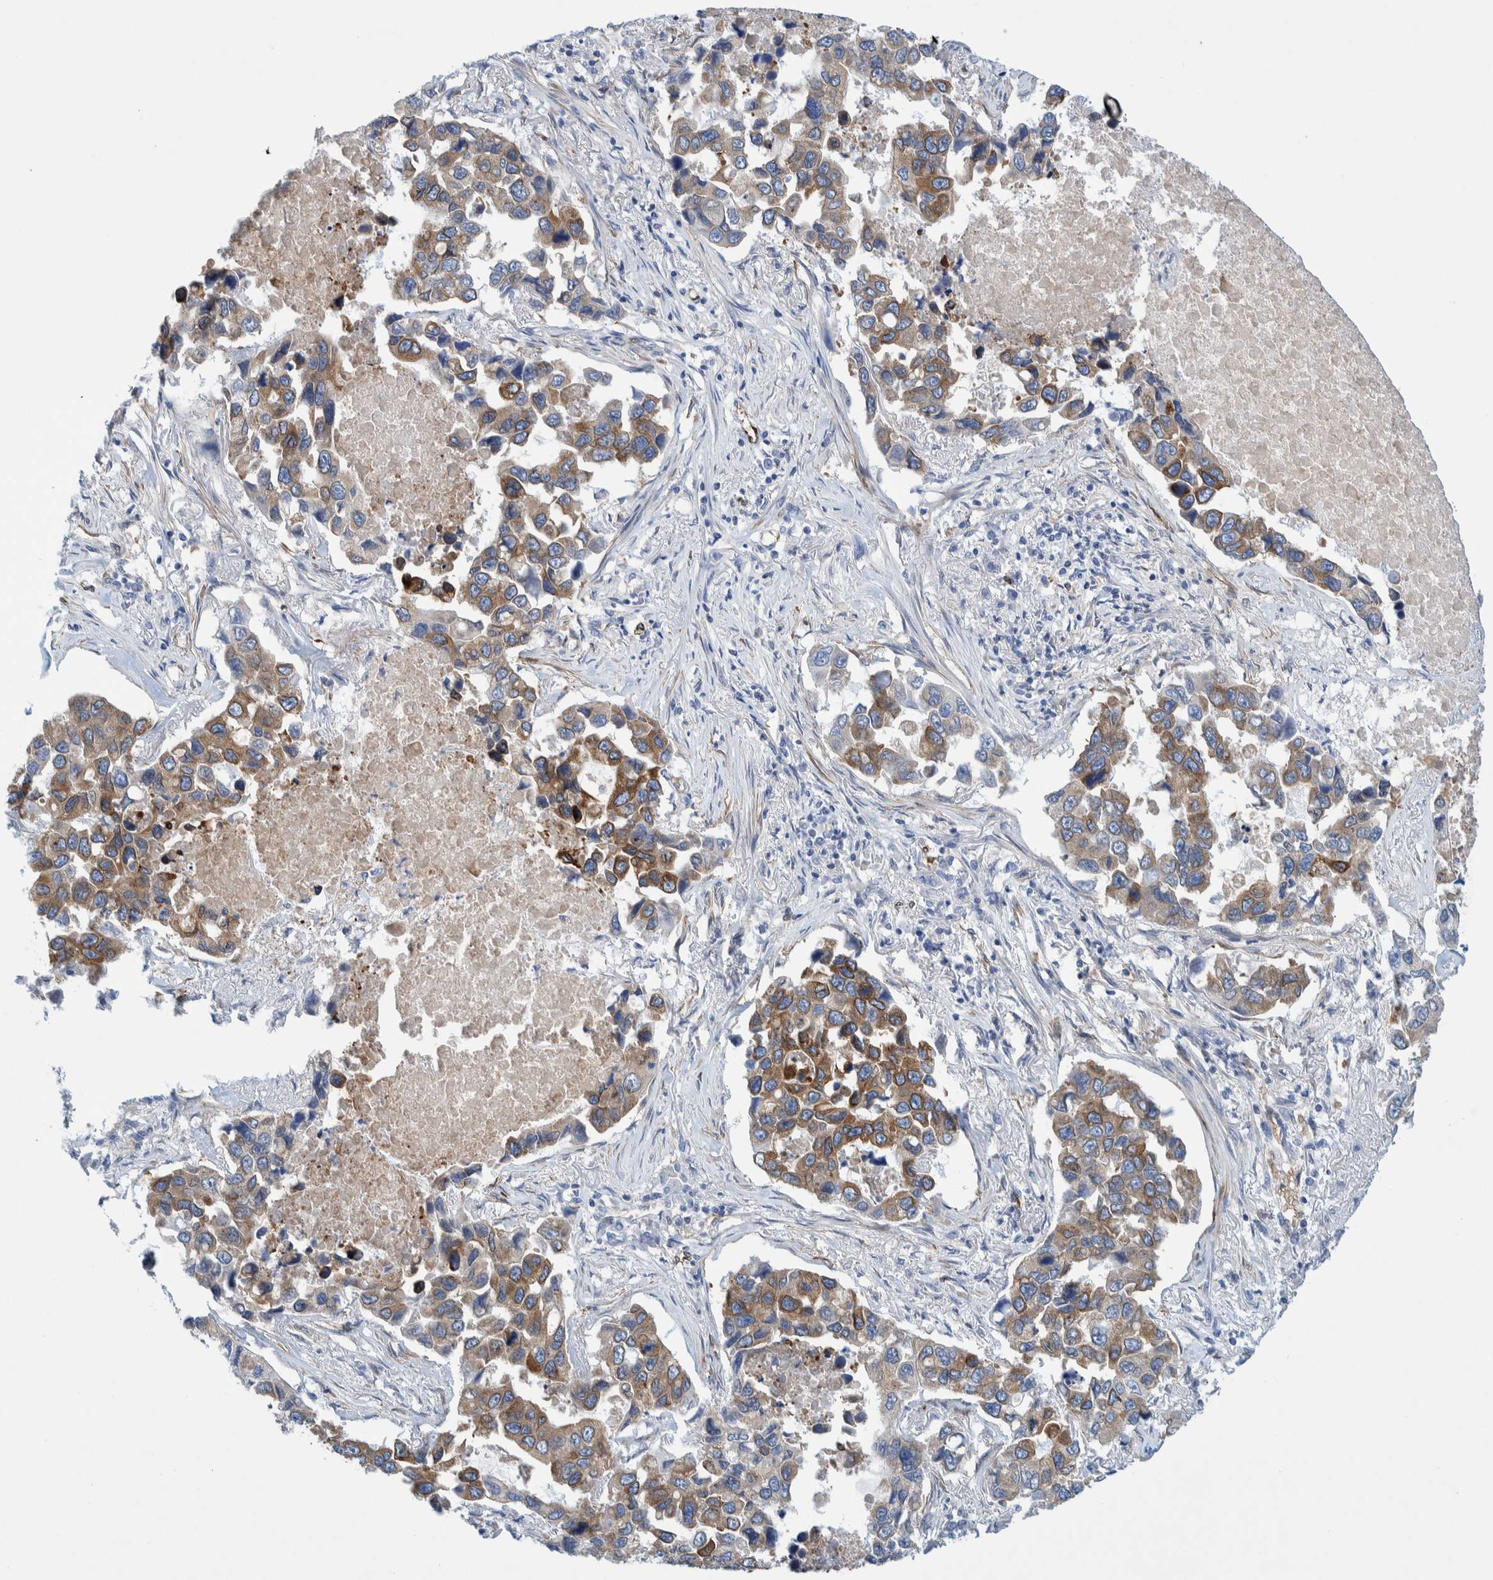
{"staining": {"intensity": "moderate", "quantity": "25%-75%", "location": "cytoplasmic/membranous"}, "tissue": "lung cancer", "cell_type": "Tumor cells", "image_type": "cancer", "snomed": [{"axis": "morphology", "description": "Adenocarcinoma, NOS"}, {"axis": "topography", "description": "Lung"}], "caption": "Protein expression analysis of human lung adenocarcinoma reveals moderate cytoplasmic/membranous expression in approximately 25%-75% of tumor cells.", "gene": "THEM6", "patient": {"sex": "male", "age": 64}}